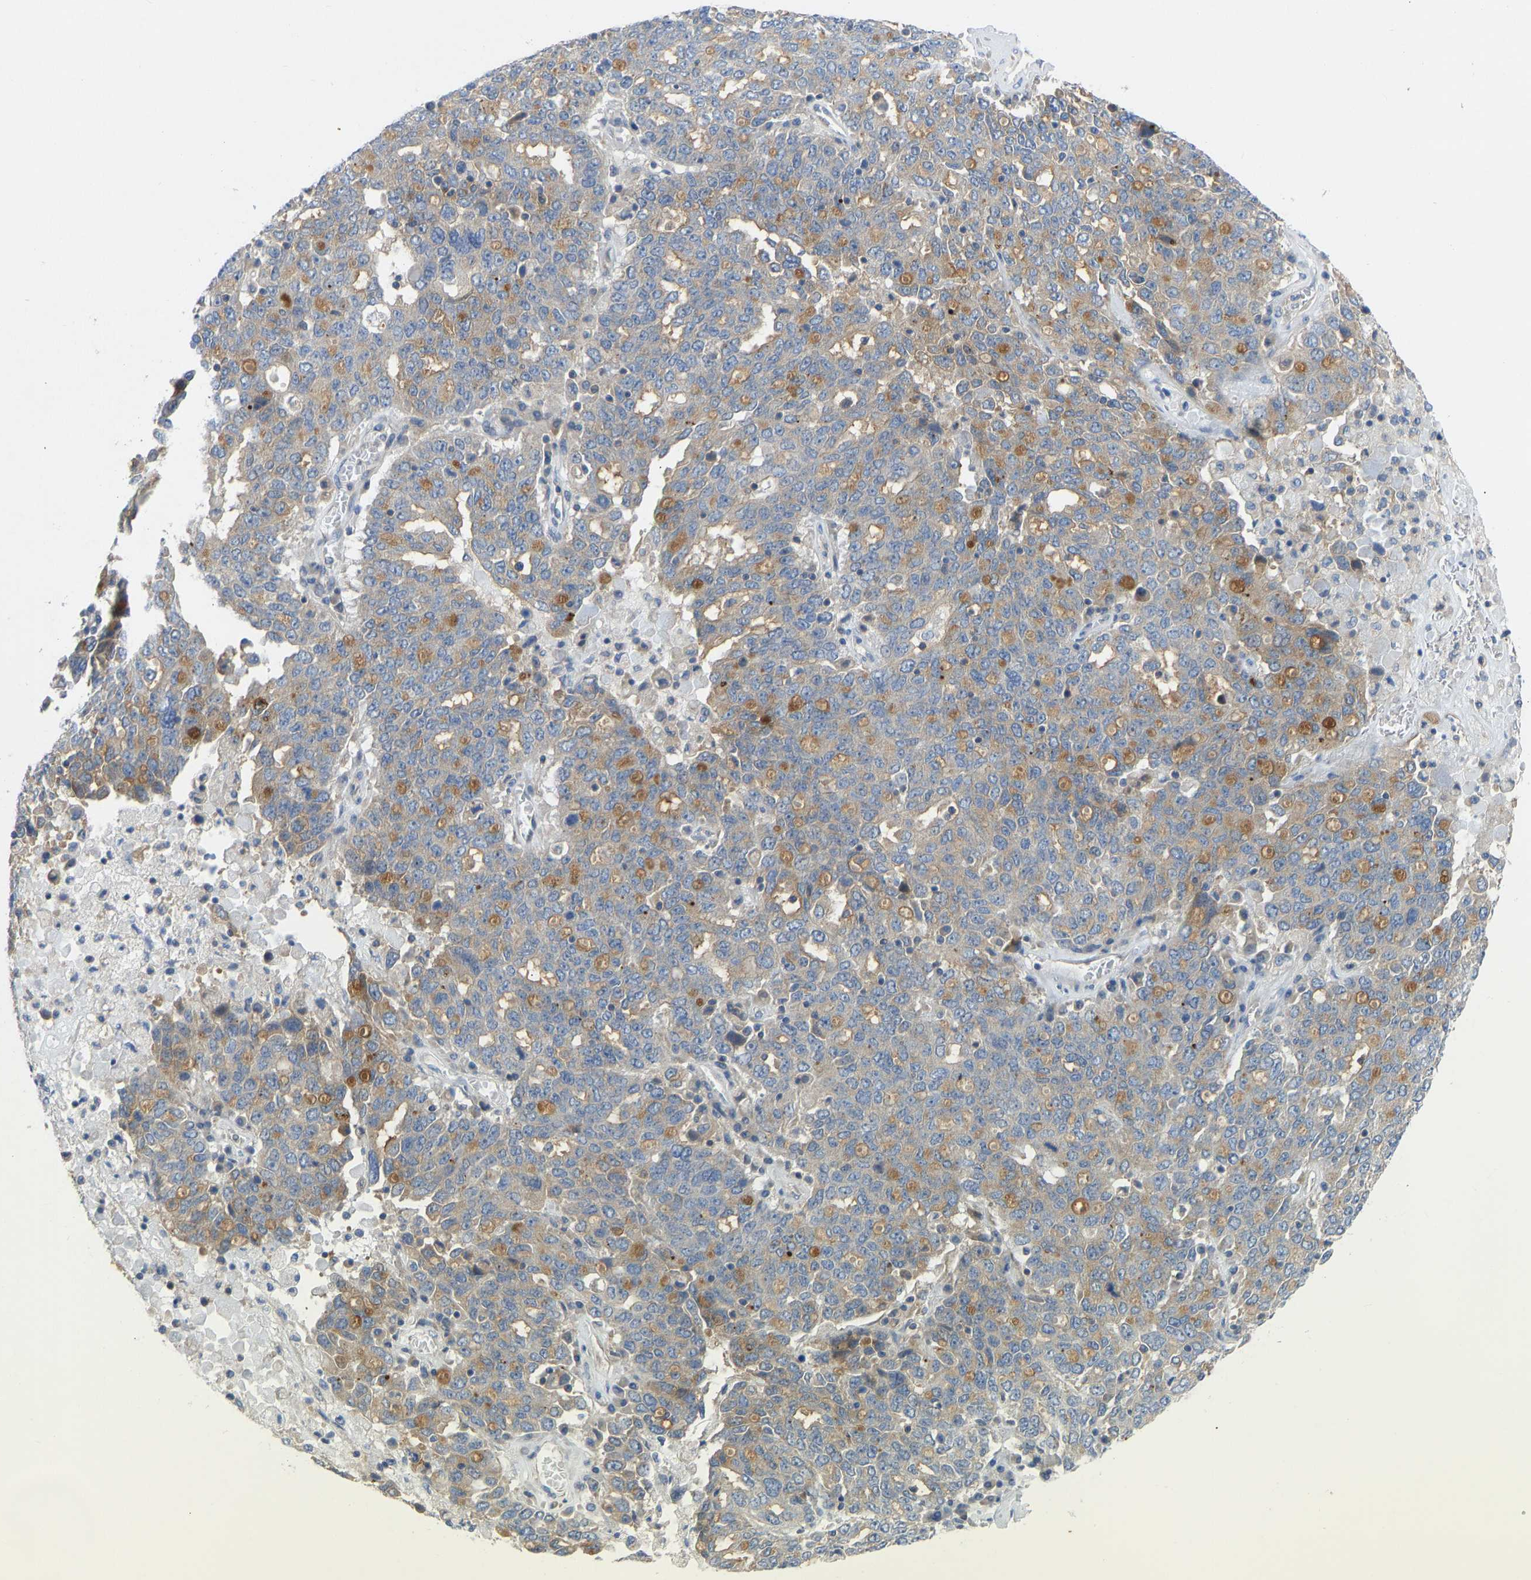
{"staining": {"intensity": "weak", "quantity": "<25%", "location": "cytoplasmic/membranous"}, "tissue": "ovarian cancer", "cell_type": "Tumor cells", "image_type": "cancer", "snomed": [{"axis": "morphology", "description": "Carcinoma, endometroid"}, {"axis": "topography", "description": "Ovary"}], "caption": "Ovarian cancer (endometroid carcinoma) was stained to show a protein in brown. There is no significant positivity in tumor cells.", "gene": "PPP3CA", "patient": {"sex": "female", "age": 62}}